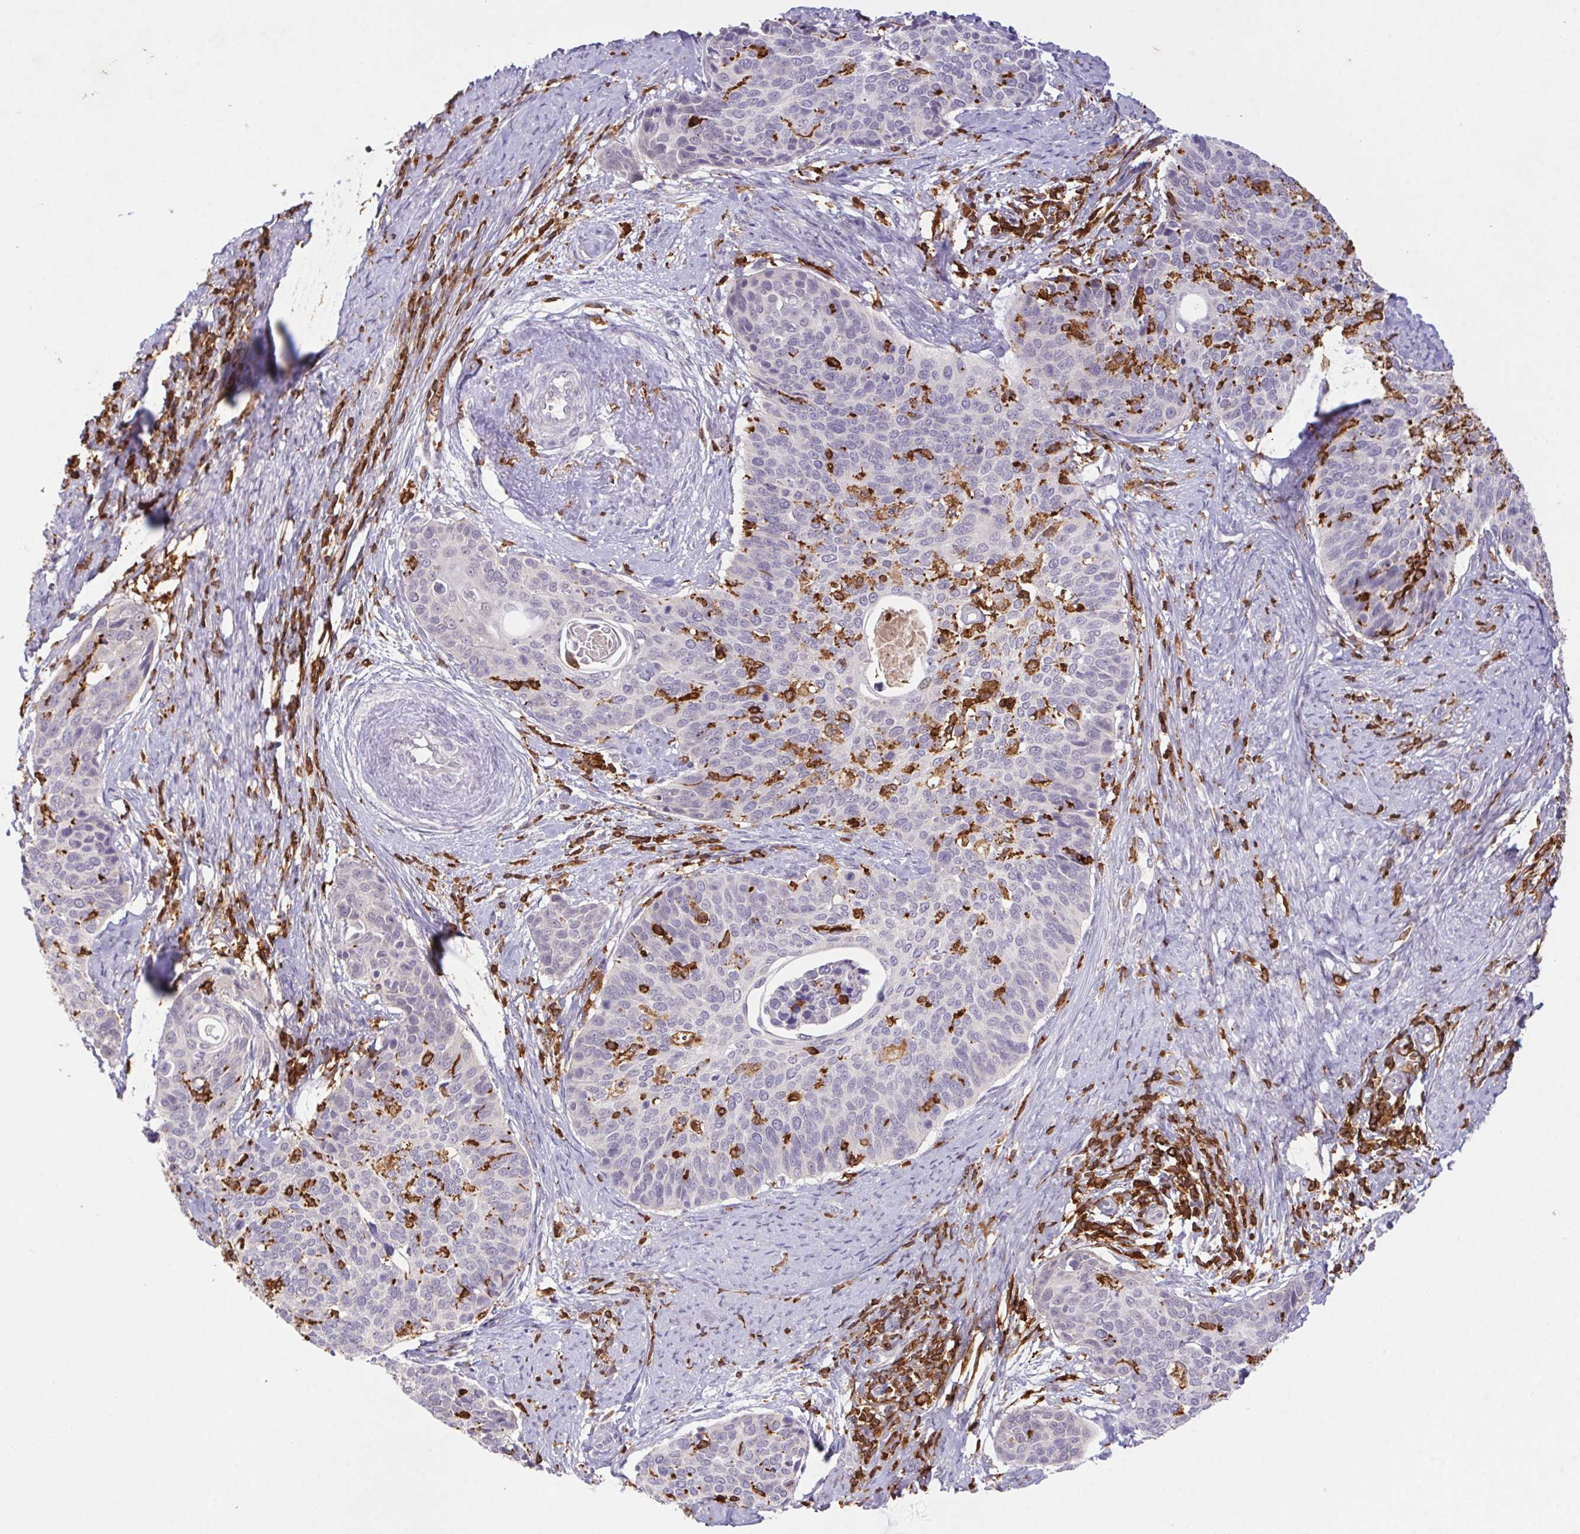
{"staining": {"intensity": "negative", "quantity": "none", "location": "none"}, "tissue": "cervical cancer", "cell_type": "Tumor cells", "image_type": "cancer", "snomed": [{"axis": "morphology", "description": "Squamous cell carcinoma, NOS"}, {"axis": "topography", "description": "Cervix"}], "caption": "Photomicrograph shows no significant protein expression in tumor cells of cervical squamous cell carcinoma.", "gene": "APBB1IP", "patient": {"sex": "female", "age": 69}}